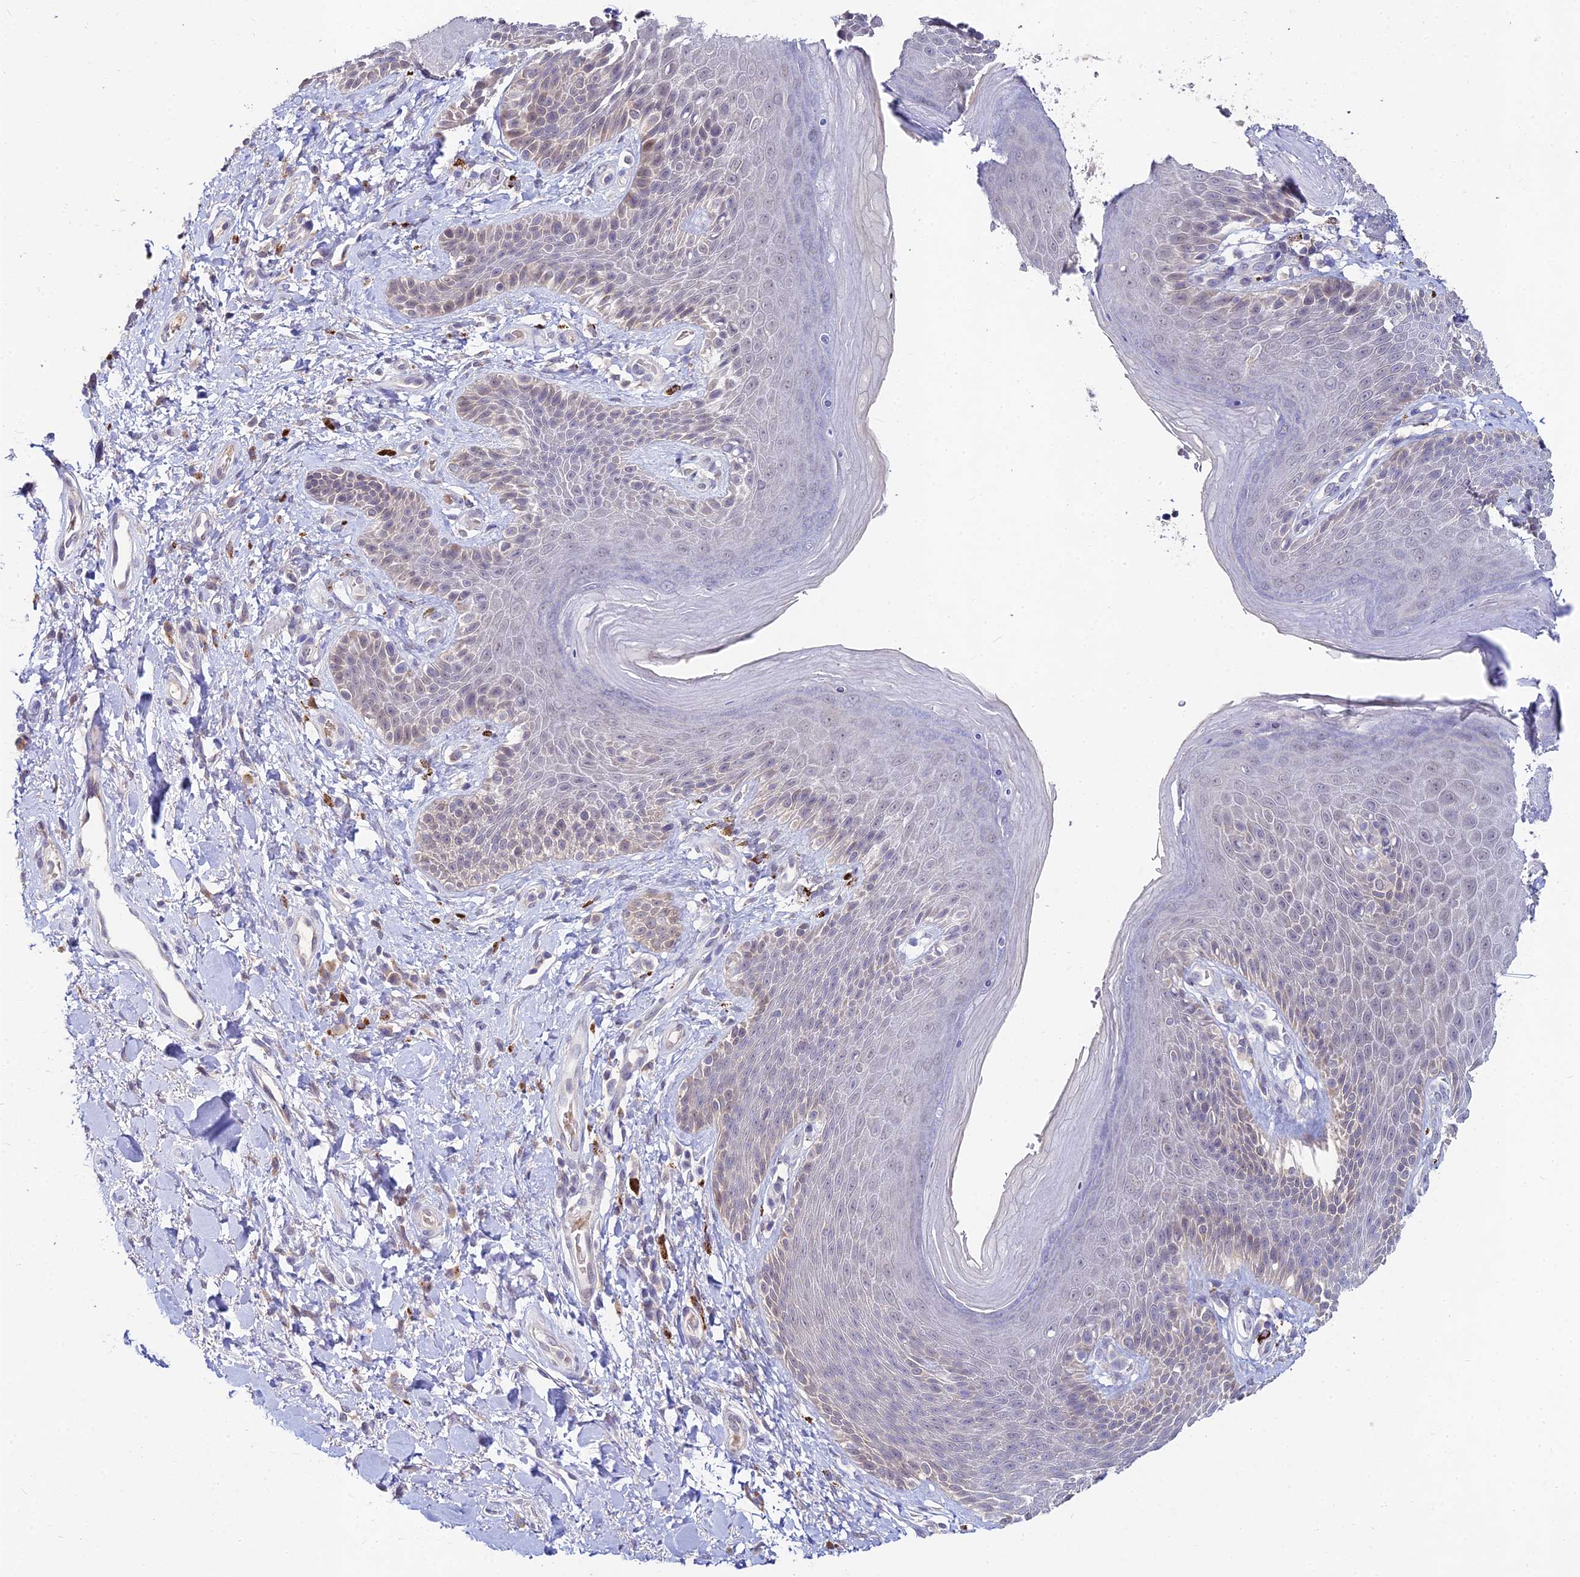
{"staining": {"intensity": "moderate", "quantity": "<25%", "location": "cytoplasmic/membranous"}, "tissue": "skin", "cell_type": "Epidermal cells", "image_type": "normal", "snomed": [{"axis": "morphology", "description": "Normal tissue, NOS"}, {"axis": "topography", "description": "Anal"}], "caption": "IHC (DAB (3,3'-diaminobenzidine)) staining of normal skin reveals moderate cytoplasmic/membranous protein expression in approximately <25% of epidermal cells.", "gene": "WDR43", "patient": {"sex": "female", "age": 89}}